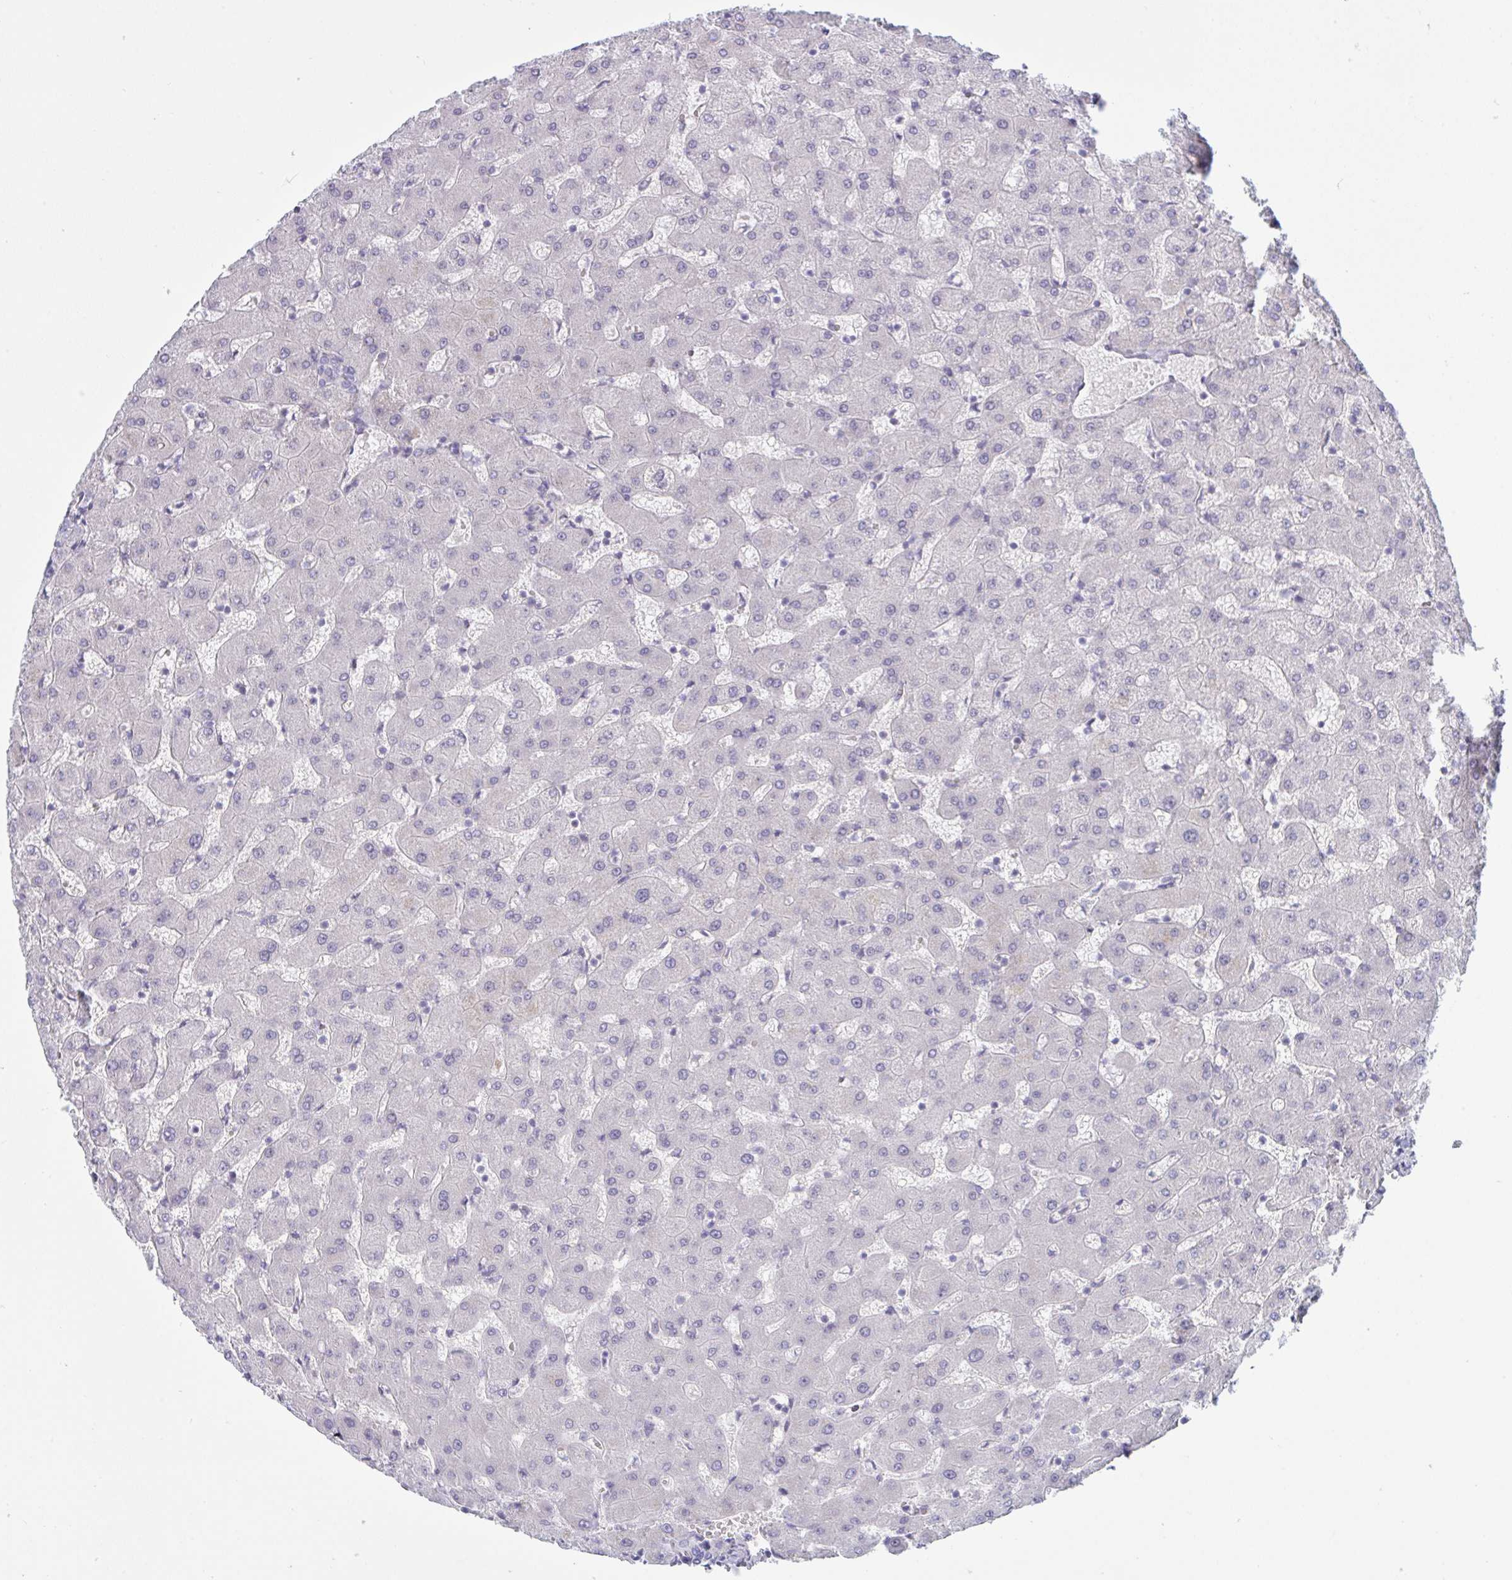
{"staining": {"intensity": "negative", "quantity": "none", "location": "none"}, "tissue": "liver", "cell_type": "Cholangiocytes", "image_type": "normal", "snomed": [{"axis": "morphology", "description": "Normal tissue, NOS"}, {"axis": "topography", "description": "Liver"}], "caption": "Protein analysis of unremarkable liver displays no significant positivity in cholangiocytes. Nuclei are stained in blue.", "gene": "DCBLD1", "patient": {"sex": "female", "age": 63}}